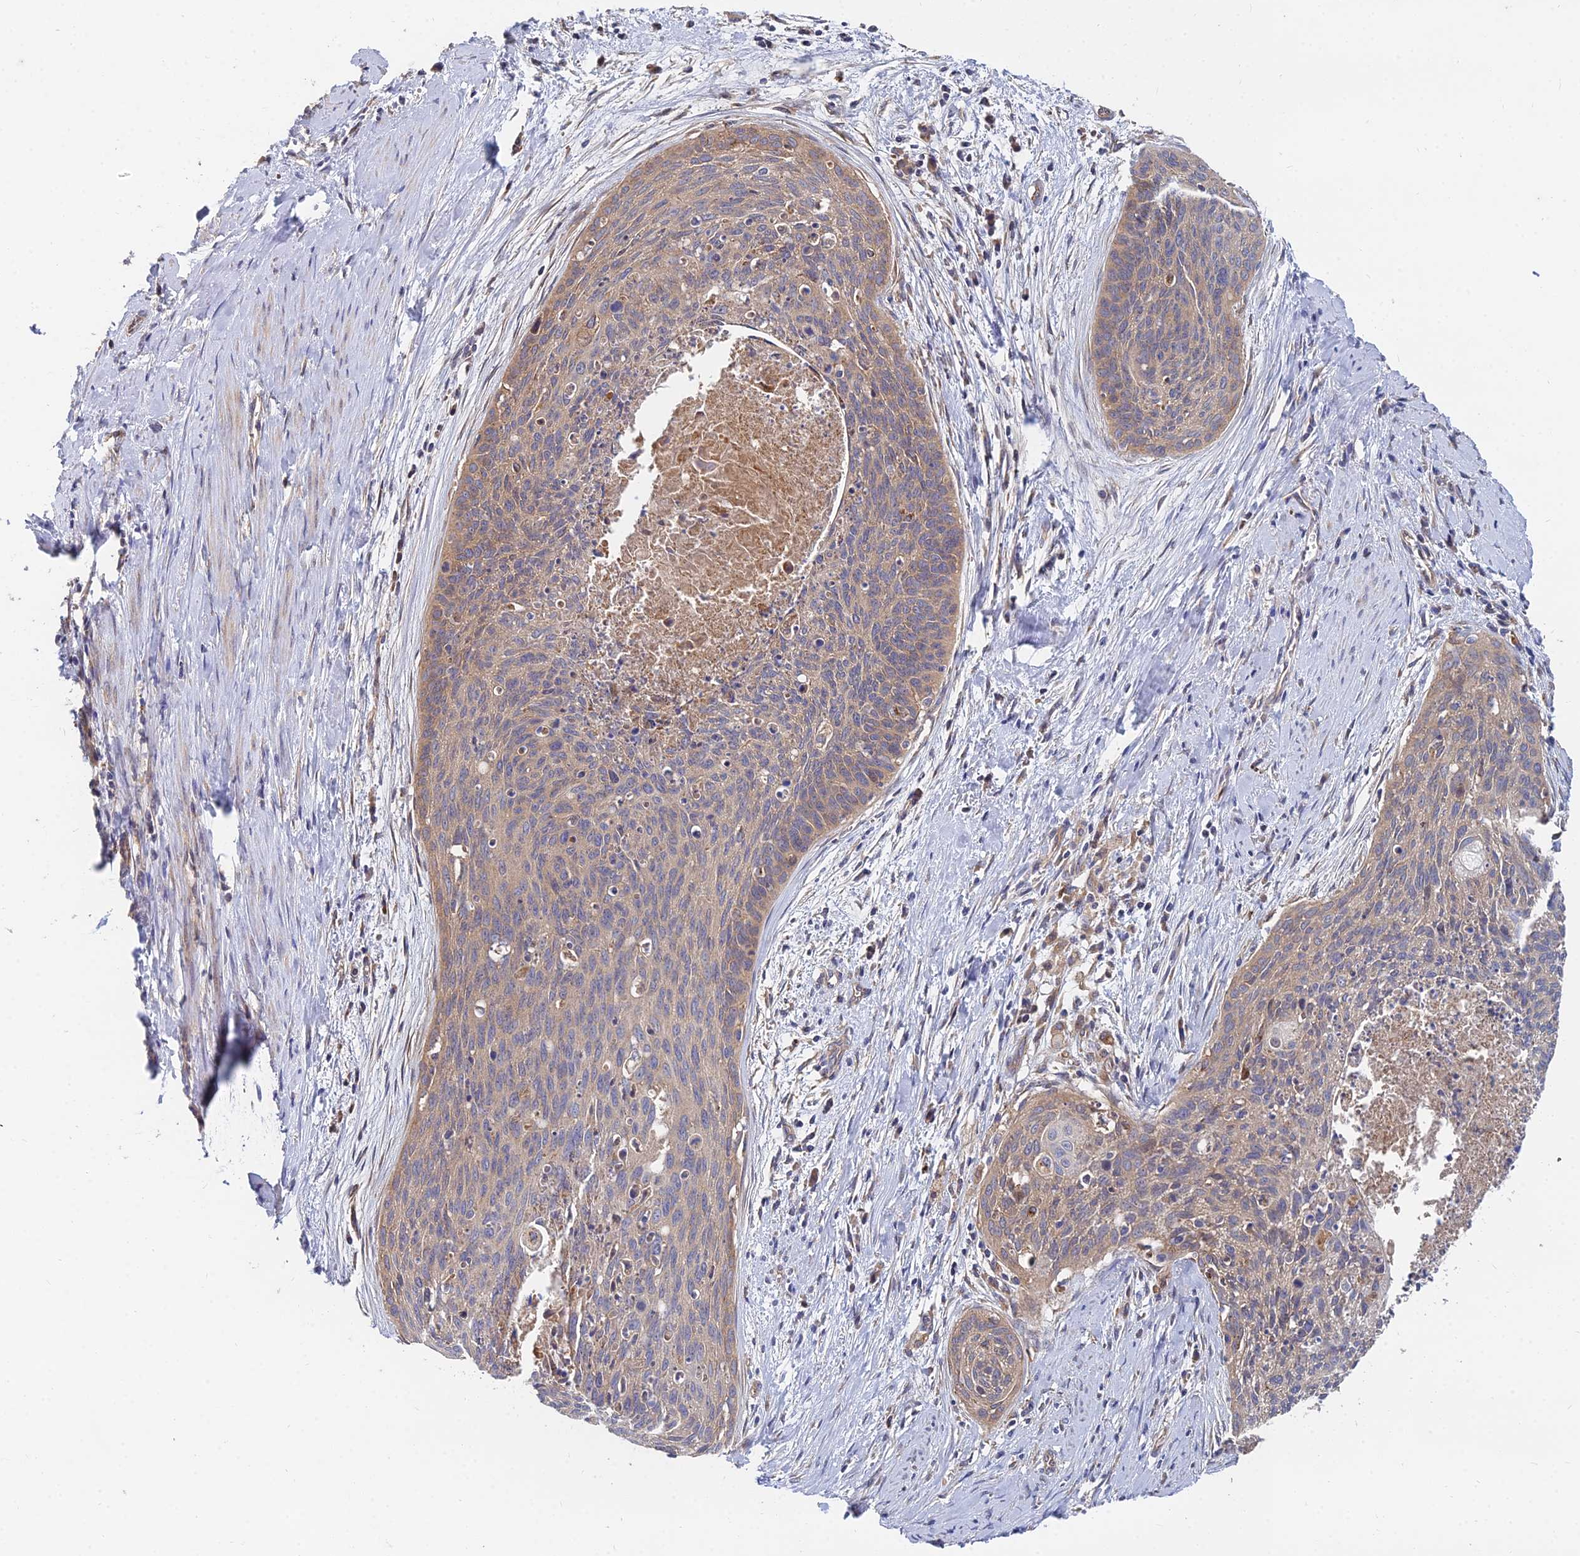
{"staining": {"intensity": "moderate", "quantity": ">75%", "location": "cytoplasmic/membranous"}, "tissue": "cervical cancer", "cell_type": "Tumor cells", "image_type": "cancer", "snomed": [{"axis": "morphology", "description": "Squamous cell carcinoma, NOS"}, {"axis": "topography", "description": "Cervix"}], "caption": "Protein staining of cervical cancer tissue exhibits moderate cytoplasmic/membranous expression in about >75% of tumor cells.", "gene": "CCZ1", "patient": {"sex": "female", "age": 55}}